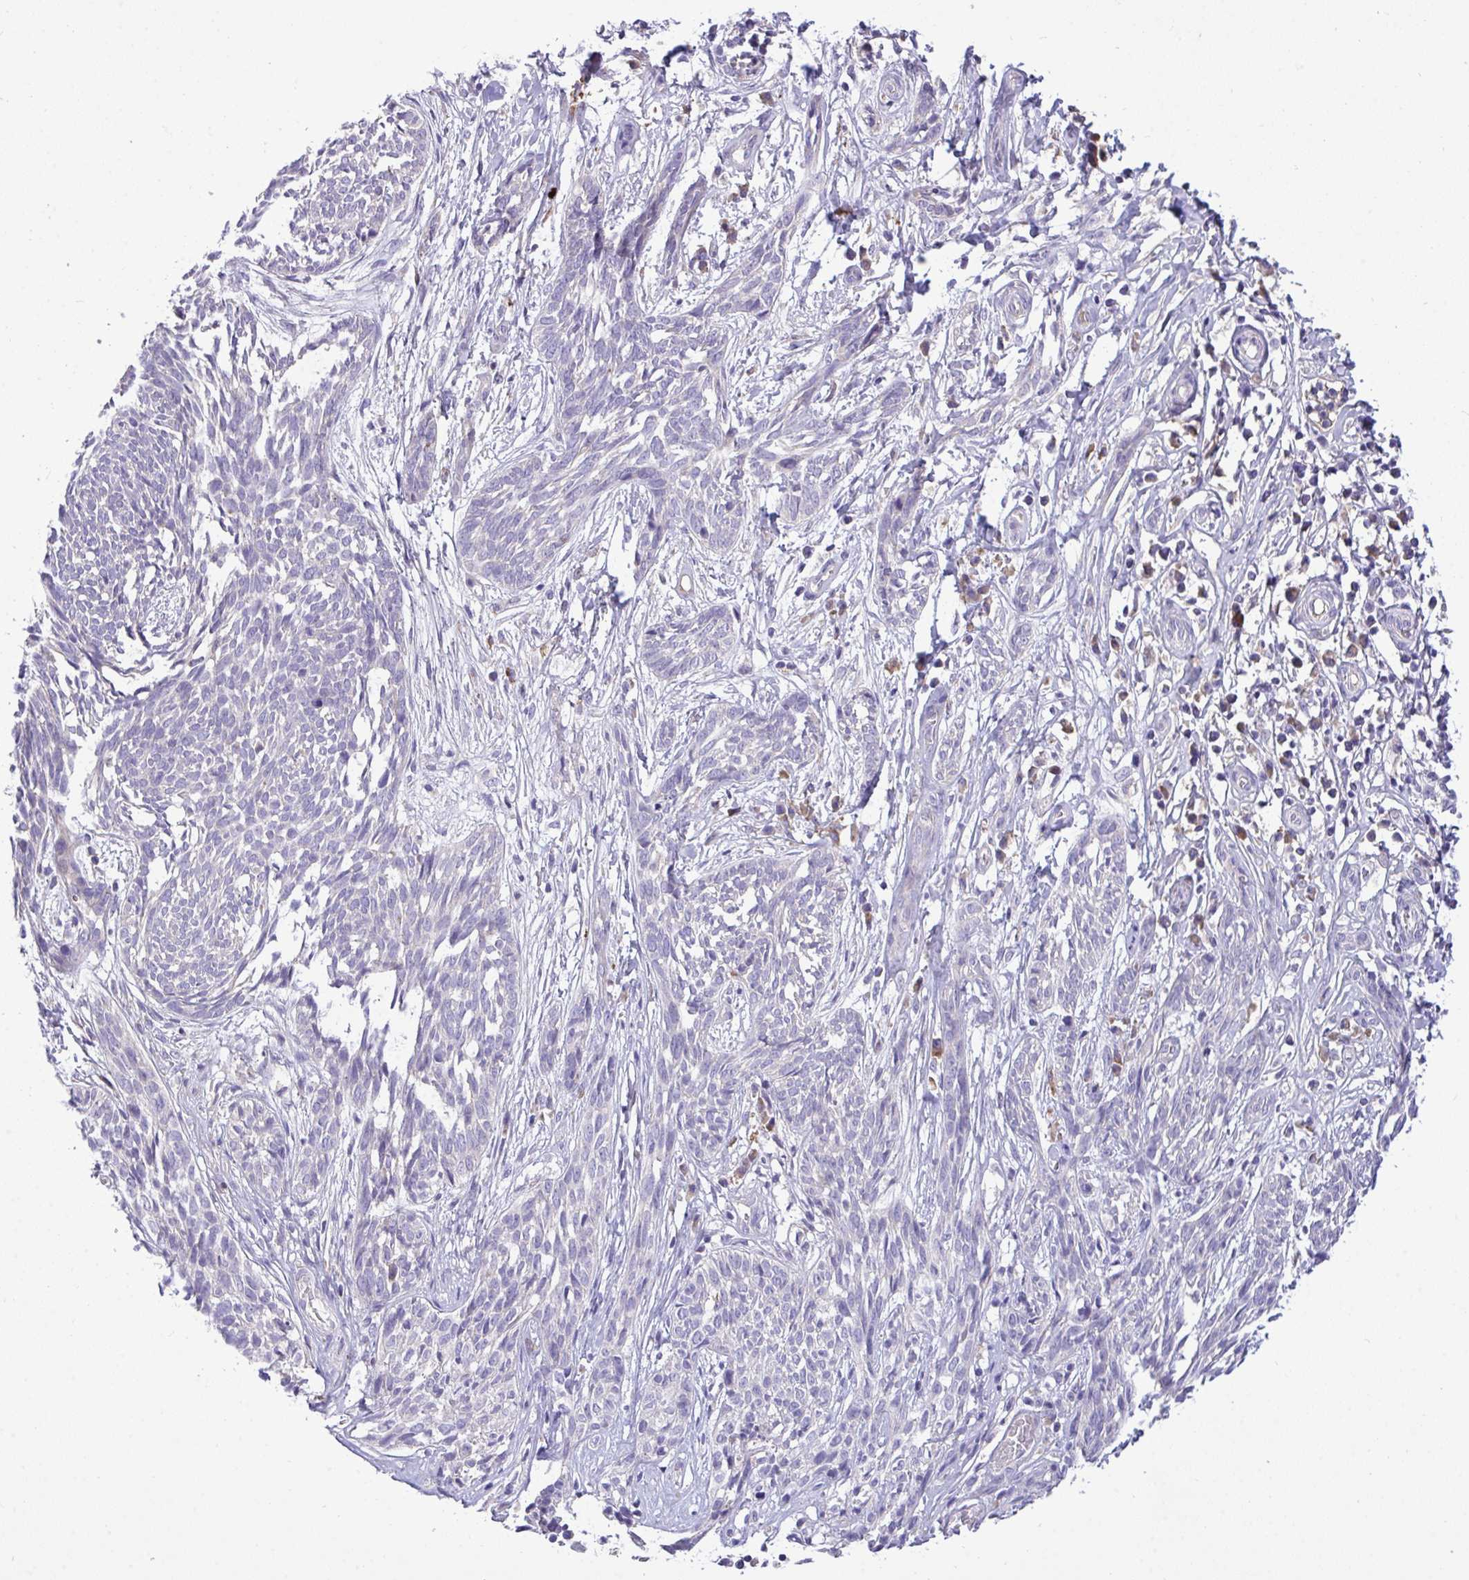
{"staining": {"intensity": "negative", "quantity": "none", "location": "none"}, "tissue": "skin cancer", "cell_type": "Tumor cells", "image_type": "cancer", "snomed": [{"axis": "morphology", "description": "Basal cell carcinoma"}, {"axis": "topography", "description": "Skin"}, {"axis": "topography", "description": "Skin, foot"}], "caption": "Basal cell carcinoma (skin) stained for a protein using immunohistochemistry (IHC) exhibits no expression tumor cells.", "gene": "ZNF581", "patient": {"sex": "female", "age": 86}}